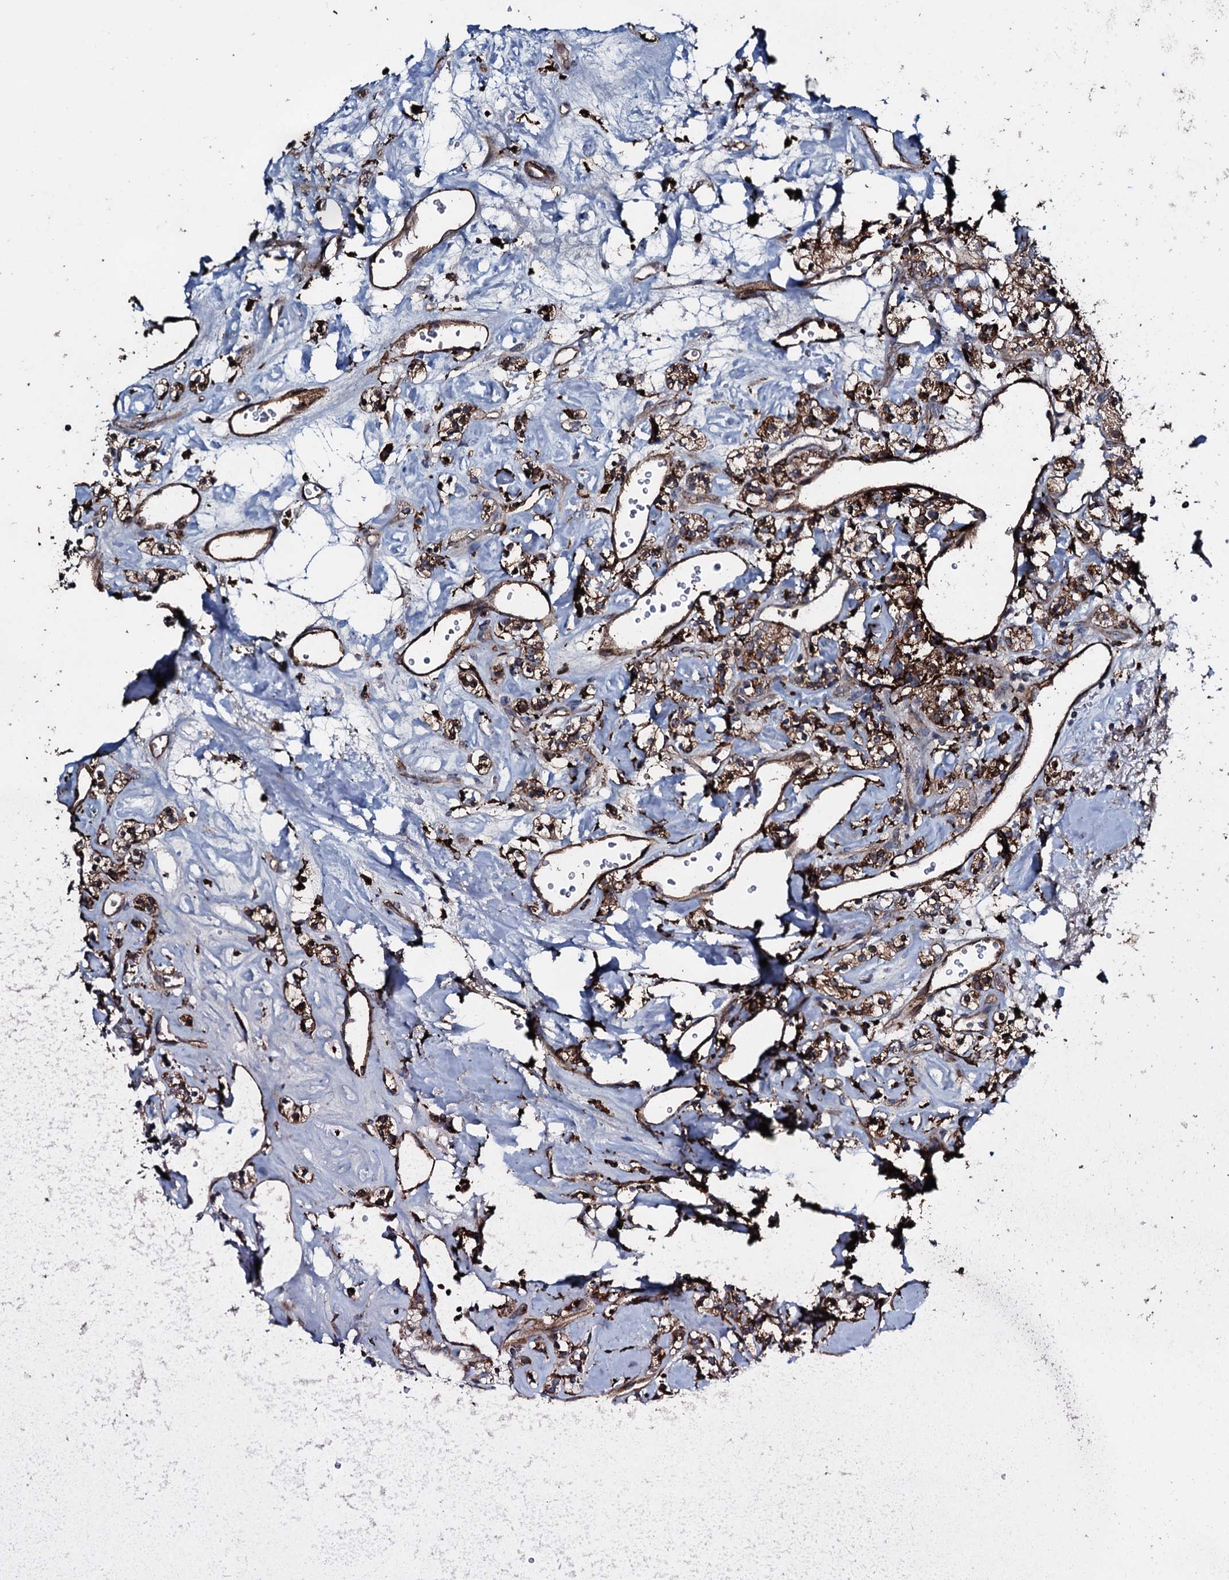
{"staining": {"intensity": "moderate", "quantity": ">75%", "location": "cytoplasmic/membranous"}, "tissue": "renal cancer", "cell_type": "Tumor cells", "image_type": "cancer", "snomed": [{"axis": "morphology", "description": "Adenocarcinoma, NOS"}, {"axis": "topography", "description": "Kidney"}], "caption": "Immunohistochemistry (IHC) (DAB) staining of renal adenocarcinoma displays moderate cytoplasmic/membranous protein positivity in approximately >75% of tumor cells.", "gene": "TPGS2", "patient": {"sex": "male", "age": 77}}